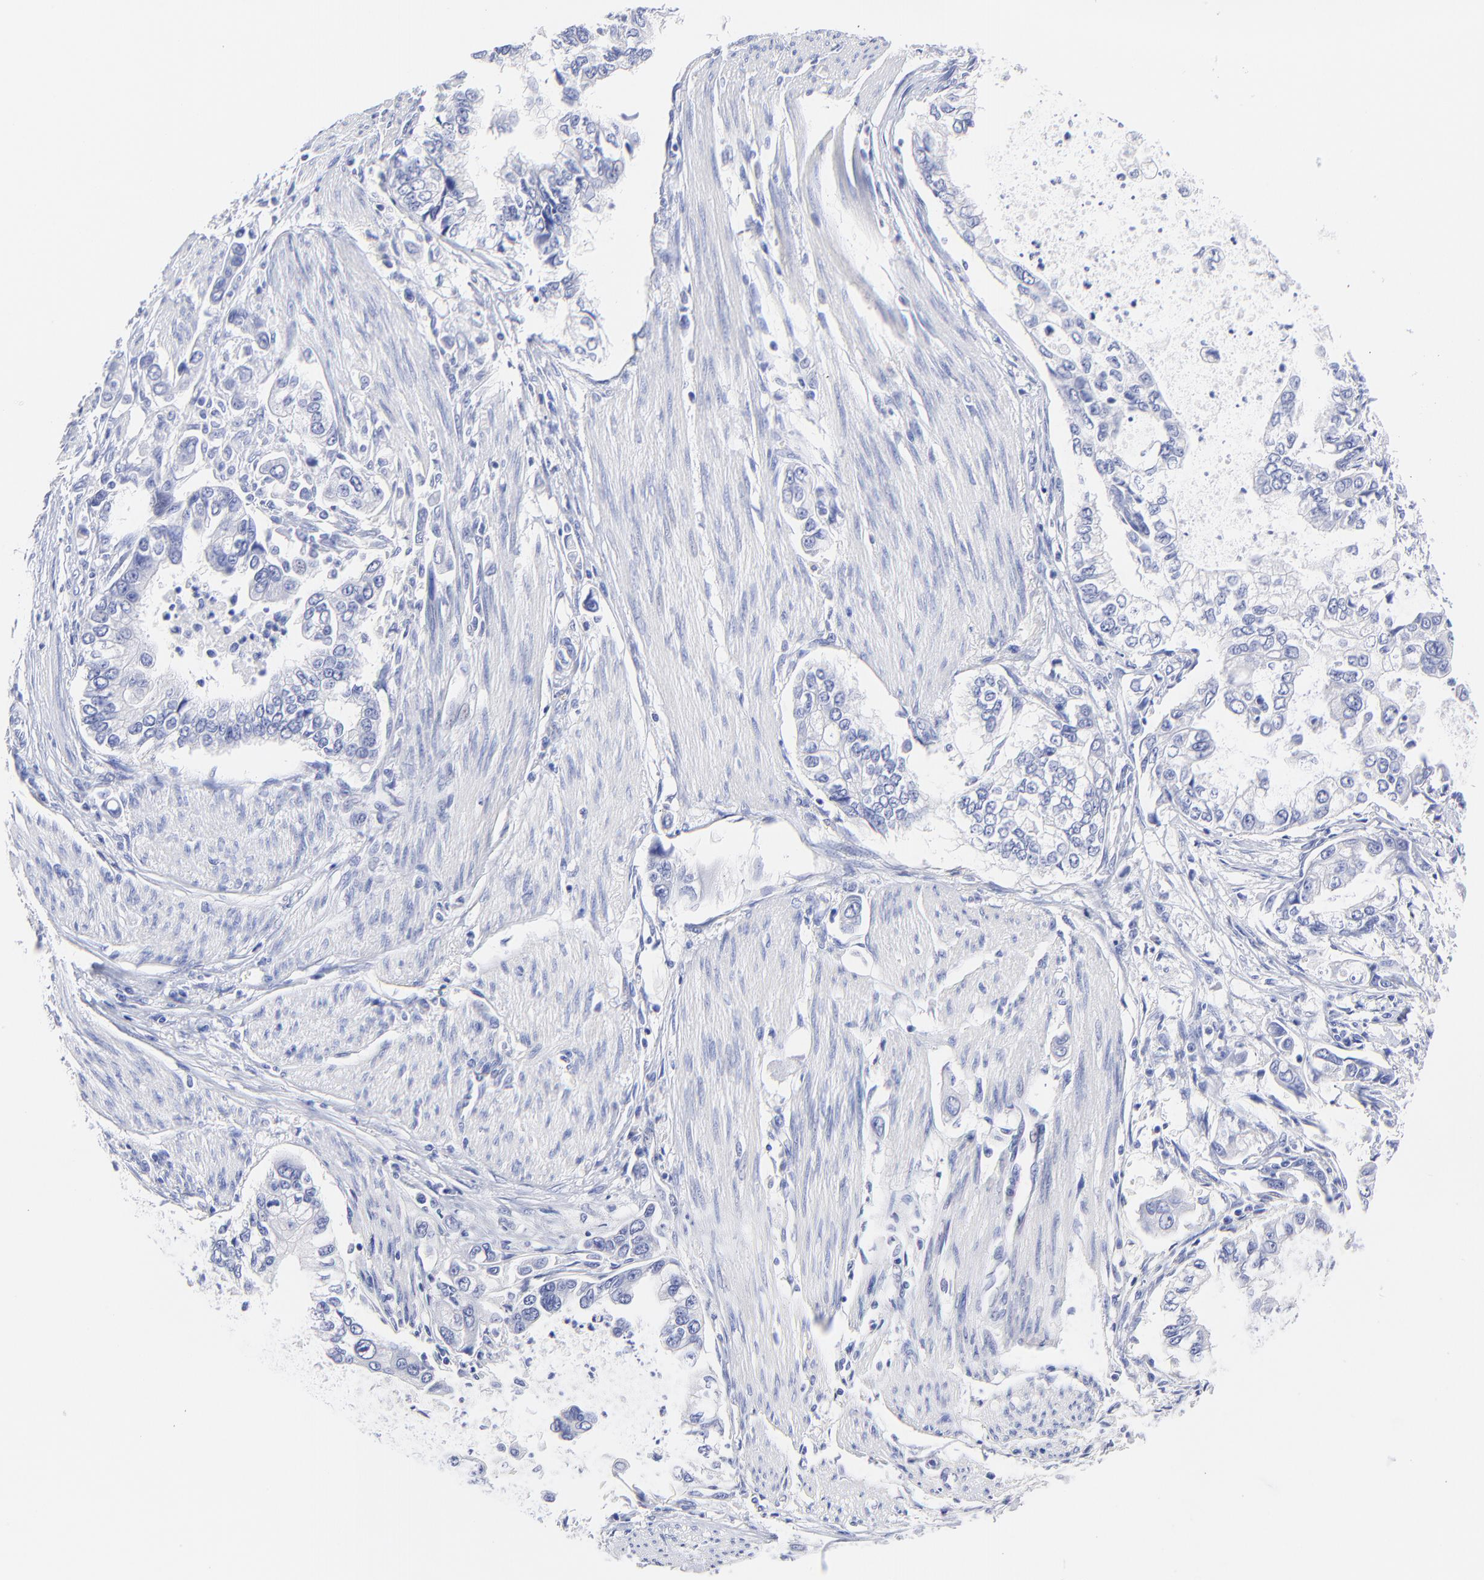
{"staining": {"intensity": "negative", "quantity": "none", "location": "none"}, "tissue": "stomach cancer", "cell_type": "Tumor cells", "image_type": "cancer", "snomed": [{"axis": "morphology", "description": "Adenocarcinoma, NOS"}, {"axis": "topography", "description": "Pancreas"}, {"axis": "topography", "description": "Stomach, upper"}], "caption": "There is no significant expression in tumor cells of stomach cancer (adenocarcinoma).", "gene": "RAB3A", "patient": {"sex": "male", "age": 77}}